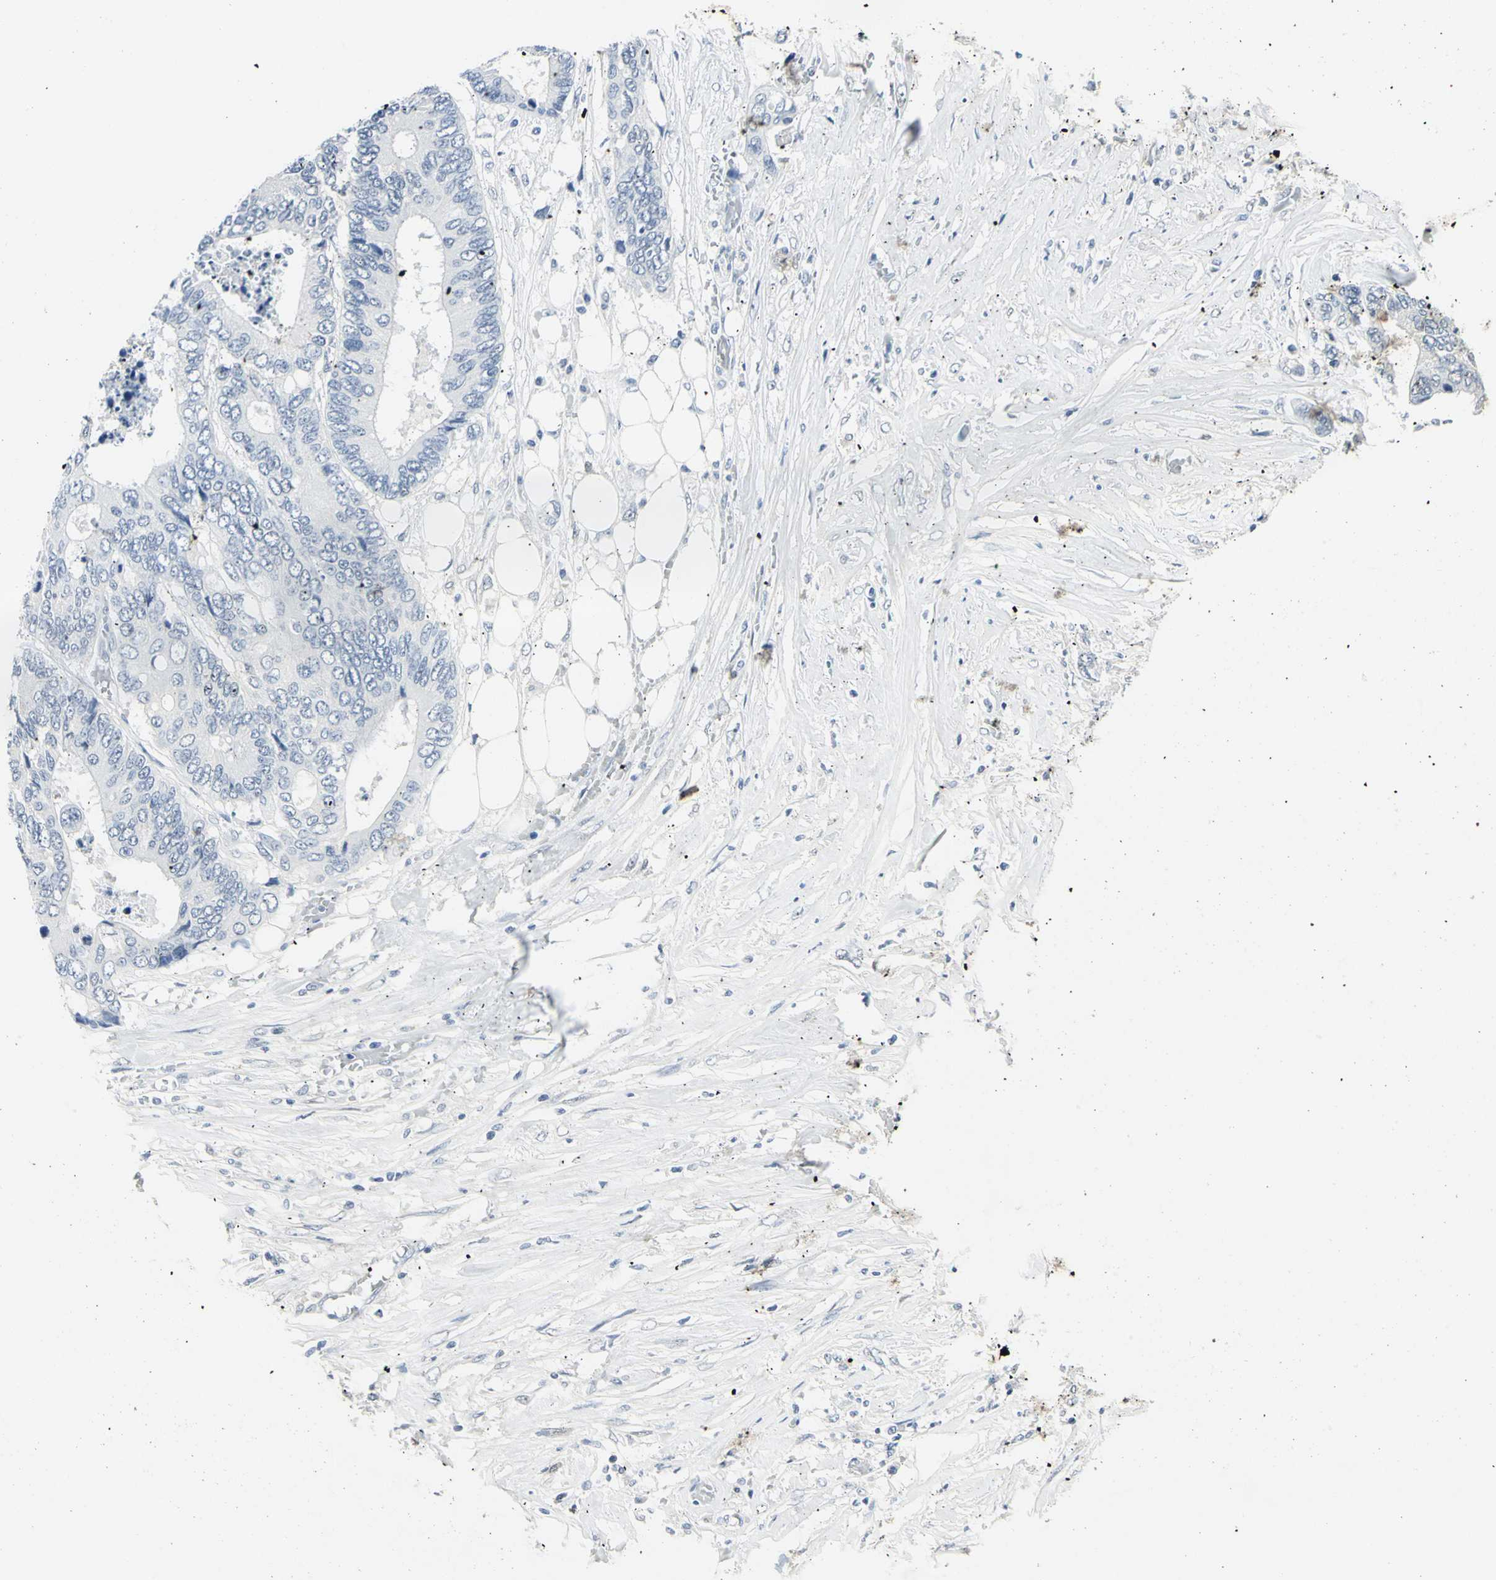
{"staining": {"intensity": "negative", "quantity": "none", "location": "none"}, "tissue": "colorectal cancer", "cell_type": "Tumor cells", "image_type": "cancer", "snomed": [{"axis": "morphology", "description": "Adenocarcinoma, NOS"}, {"axis": "topography", "description": "Rectum"}], "caption": "Immunohistochemistry (IHC) of colorectal cancer displays no positivity in tumor cells.", "gene": "MEIS2", "patient": {"sex": "male", "age": 55}}